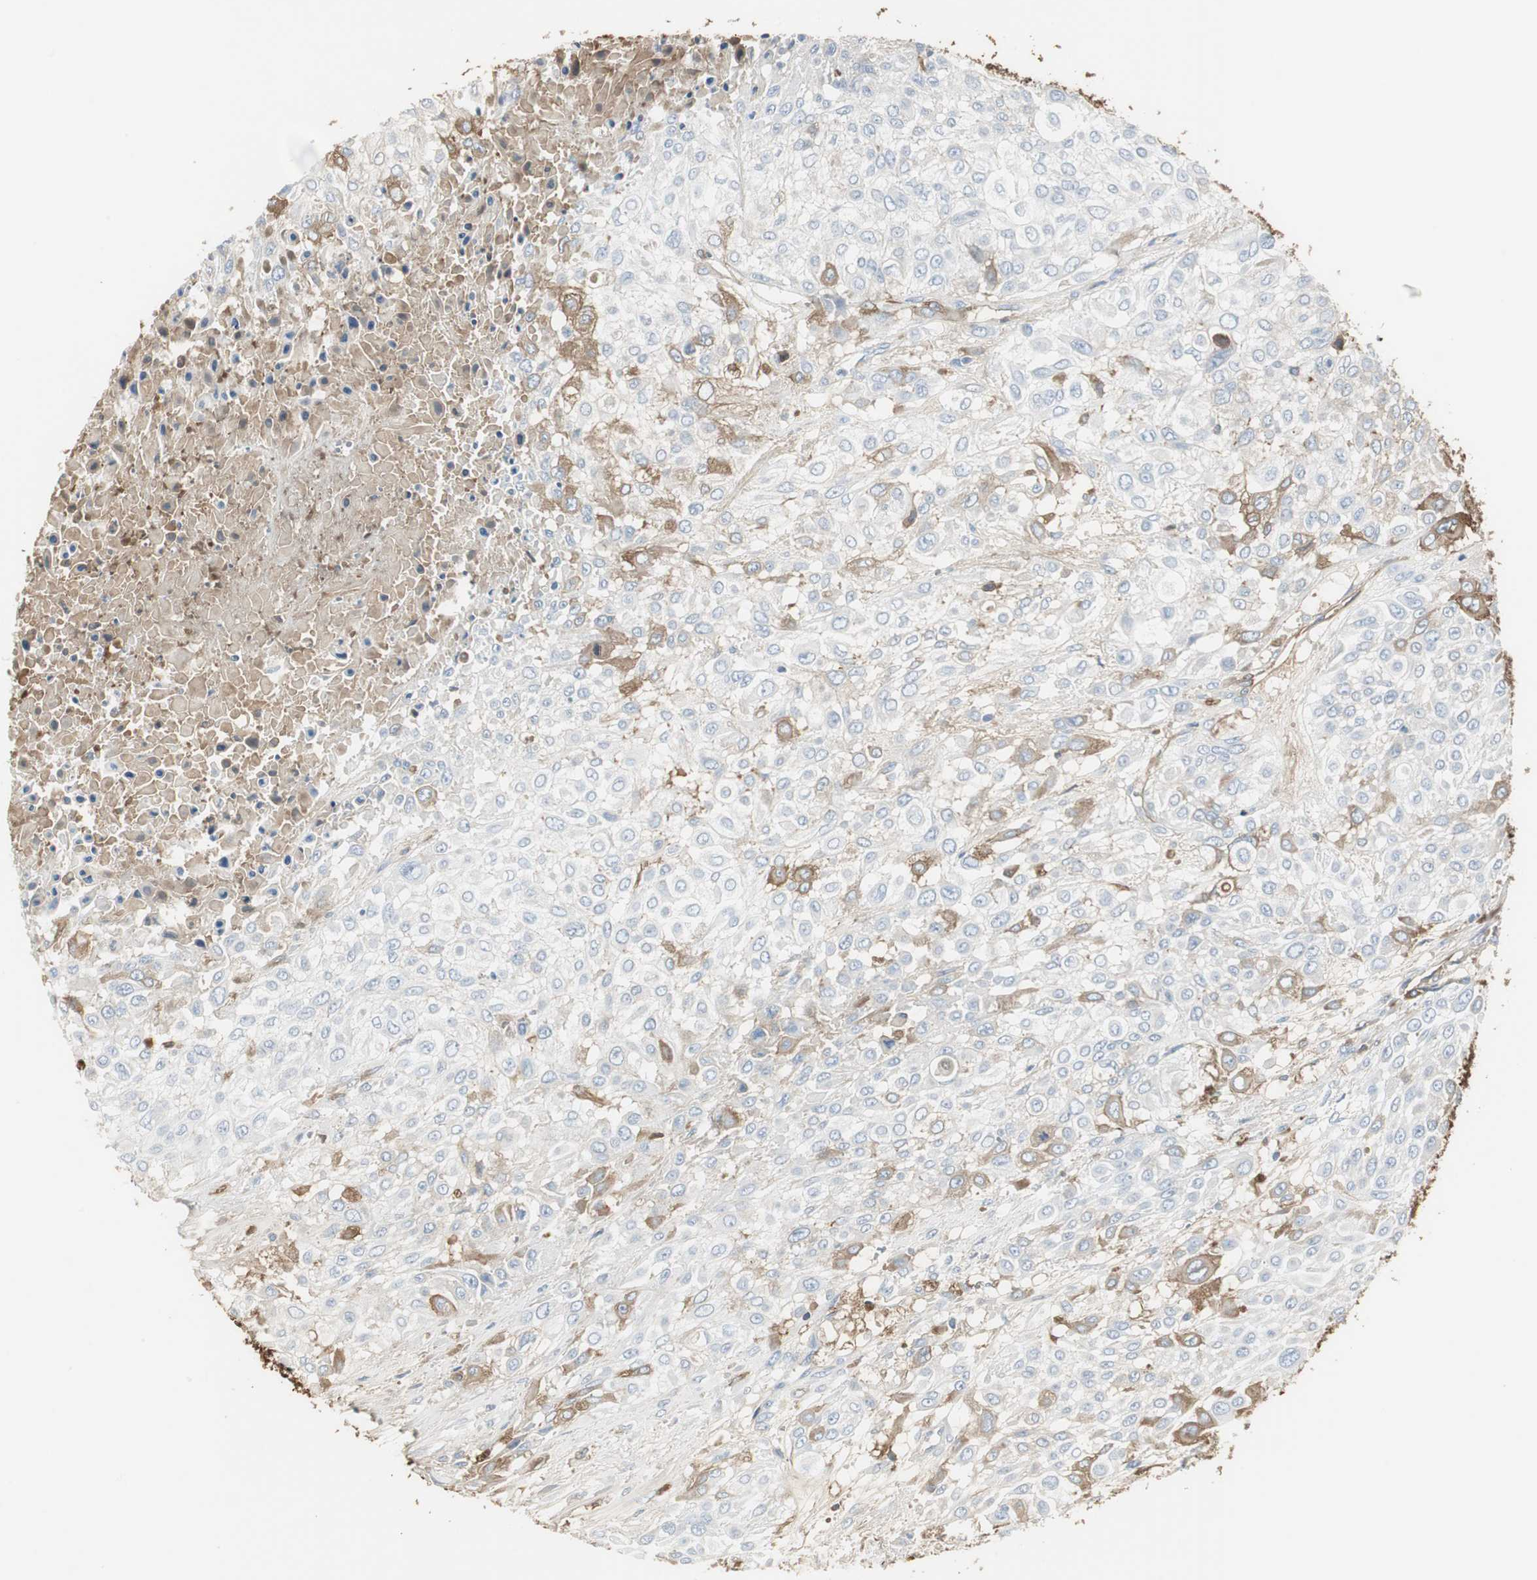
{"staining": {"intensity": "moderate", "quantity": "<25%", "location": "cytoplasmic/membranous"}, "tissue": "urothelial cancer", "cell_type": "Tumor cells", "image_type": "cancer", "snomed": [{"axis": "morphology", "description": "Urothelial carcinoma, High grade"}, {"axis": "topography", "description": "Urinary bladder"}], "caption": "A brown stain labels moderate cytoplasmic/membranous positivity of a protein in high-grade urothelial carcinoma tumor cells. (DAB IHC with brightfield microscopy, high magnification).", "gene": "IGHA1", "patient": {"sex": "male", "age": 57}}